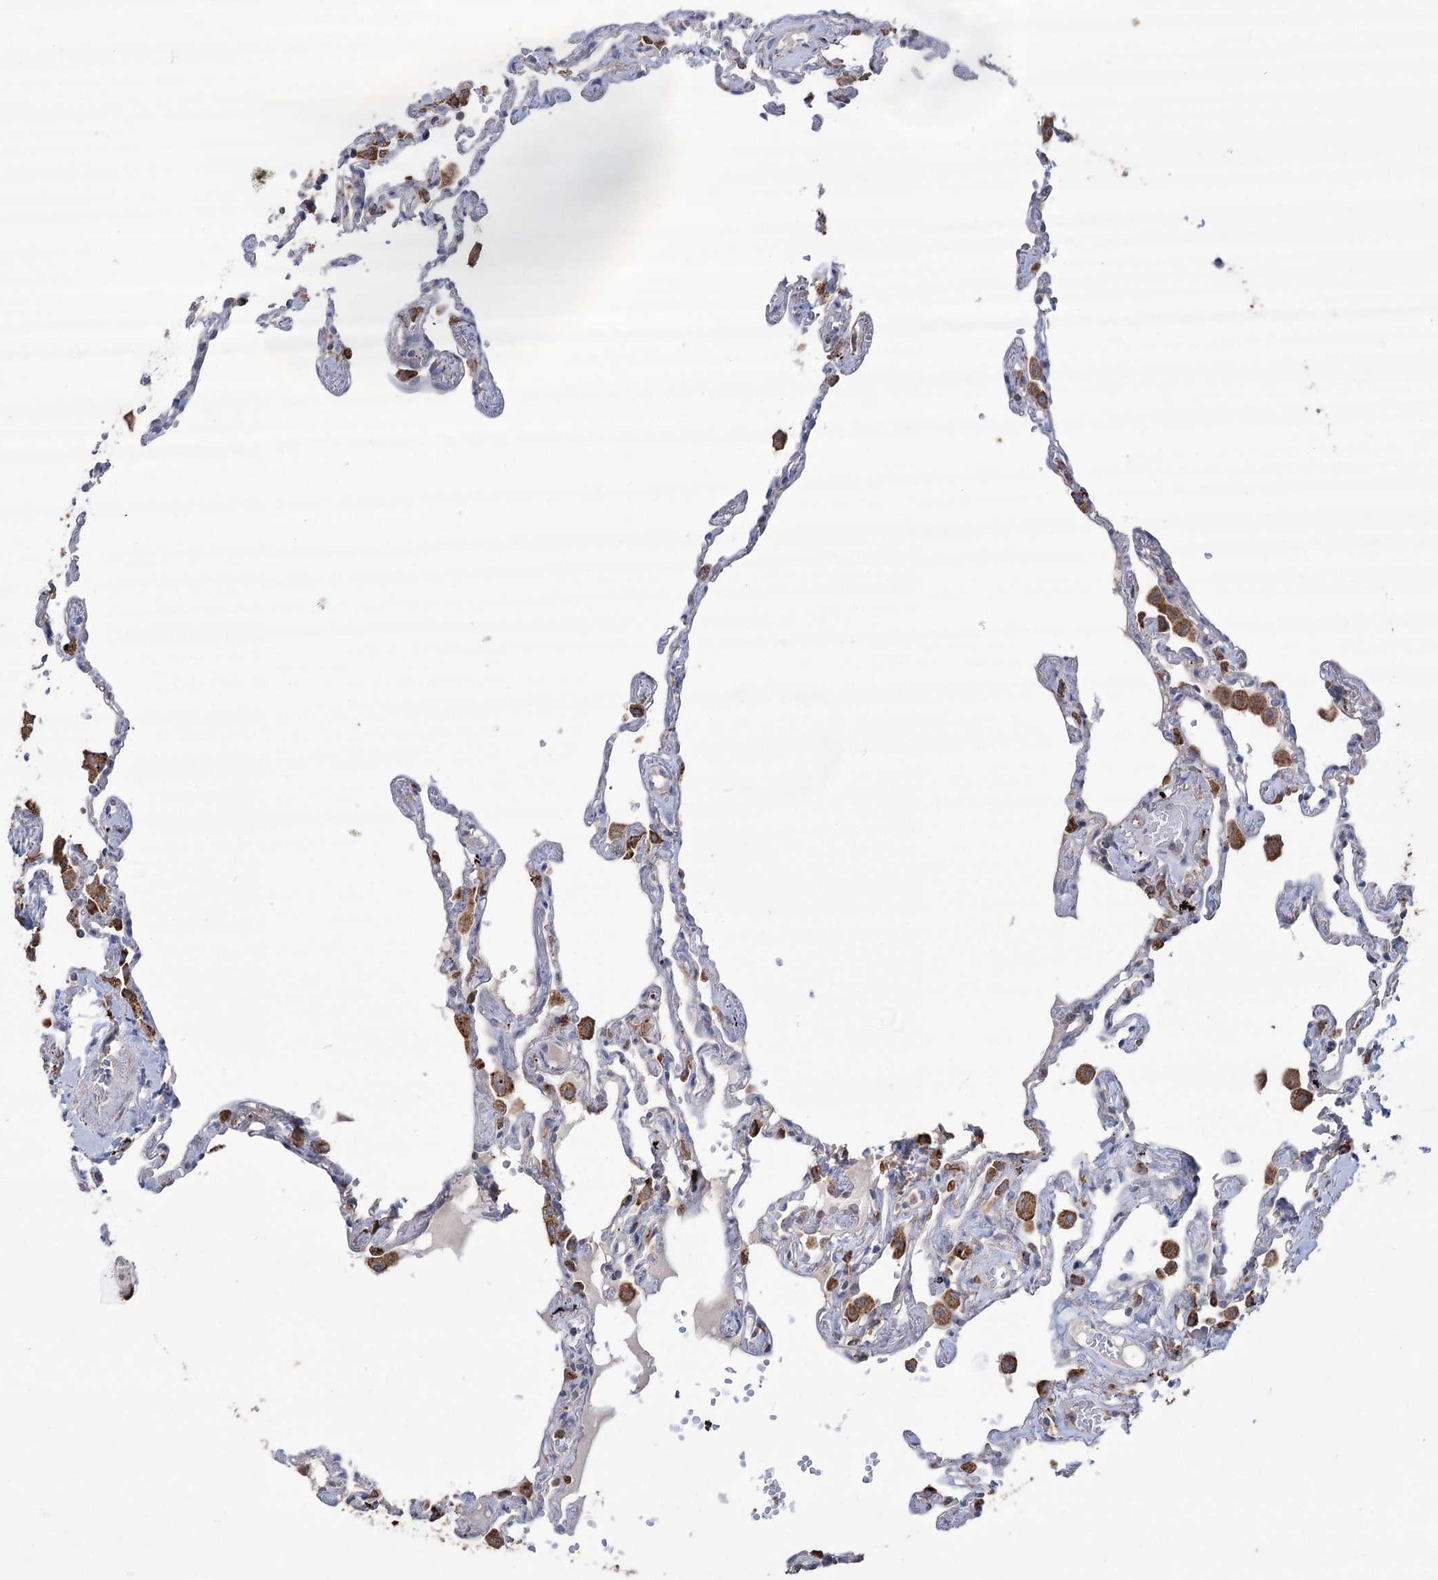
{"staining": {"intensity": "moderate", "quantity": "<25%", "location": "cytoplasmic/membranous"}, "tissue": "lung", "cell_type": "Alveolar cells", "image_type": "normal", "snomed": [{"axis": "morphology", "description": "Normal tissue, NOS"}, {"axis": "topography", "description": "Lung"}], "caption": "This image reveals IHC staining of normal human lung, with low moderate cytoplasmic/membranous staining in about <25% of alveolar cells.", "gene": "TRIM71", "patient": {"sex": "female", "age": 67}}